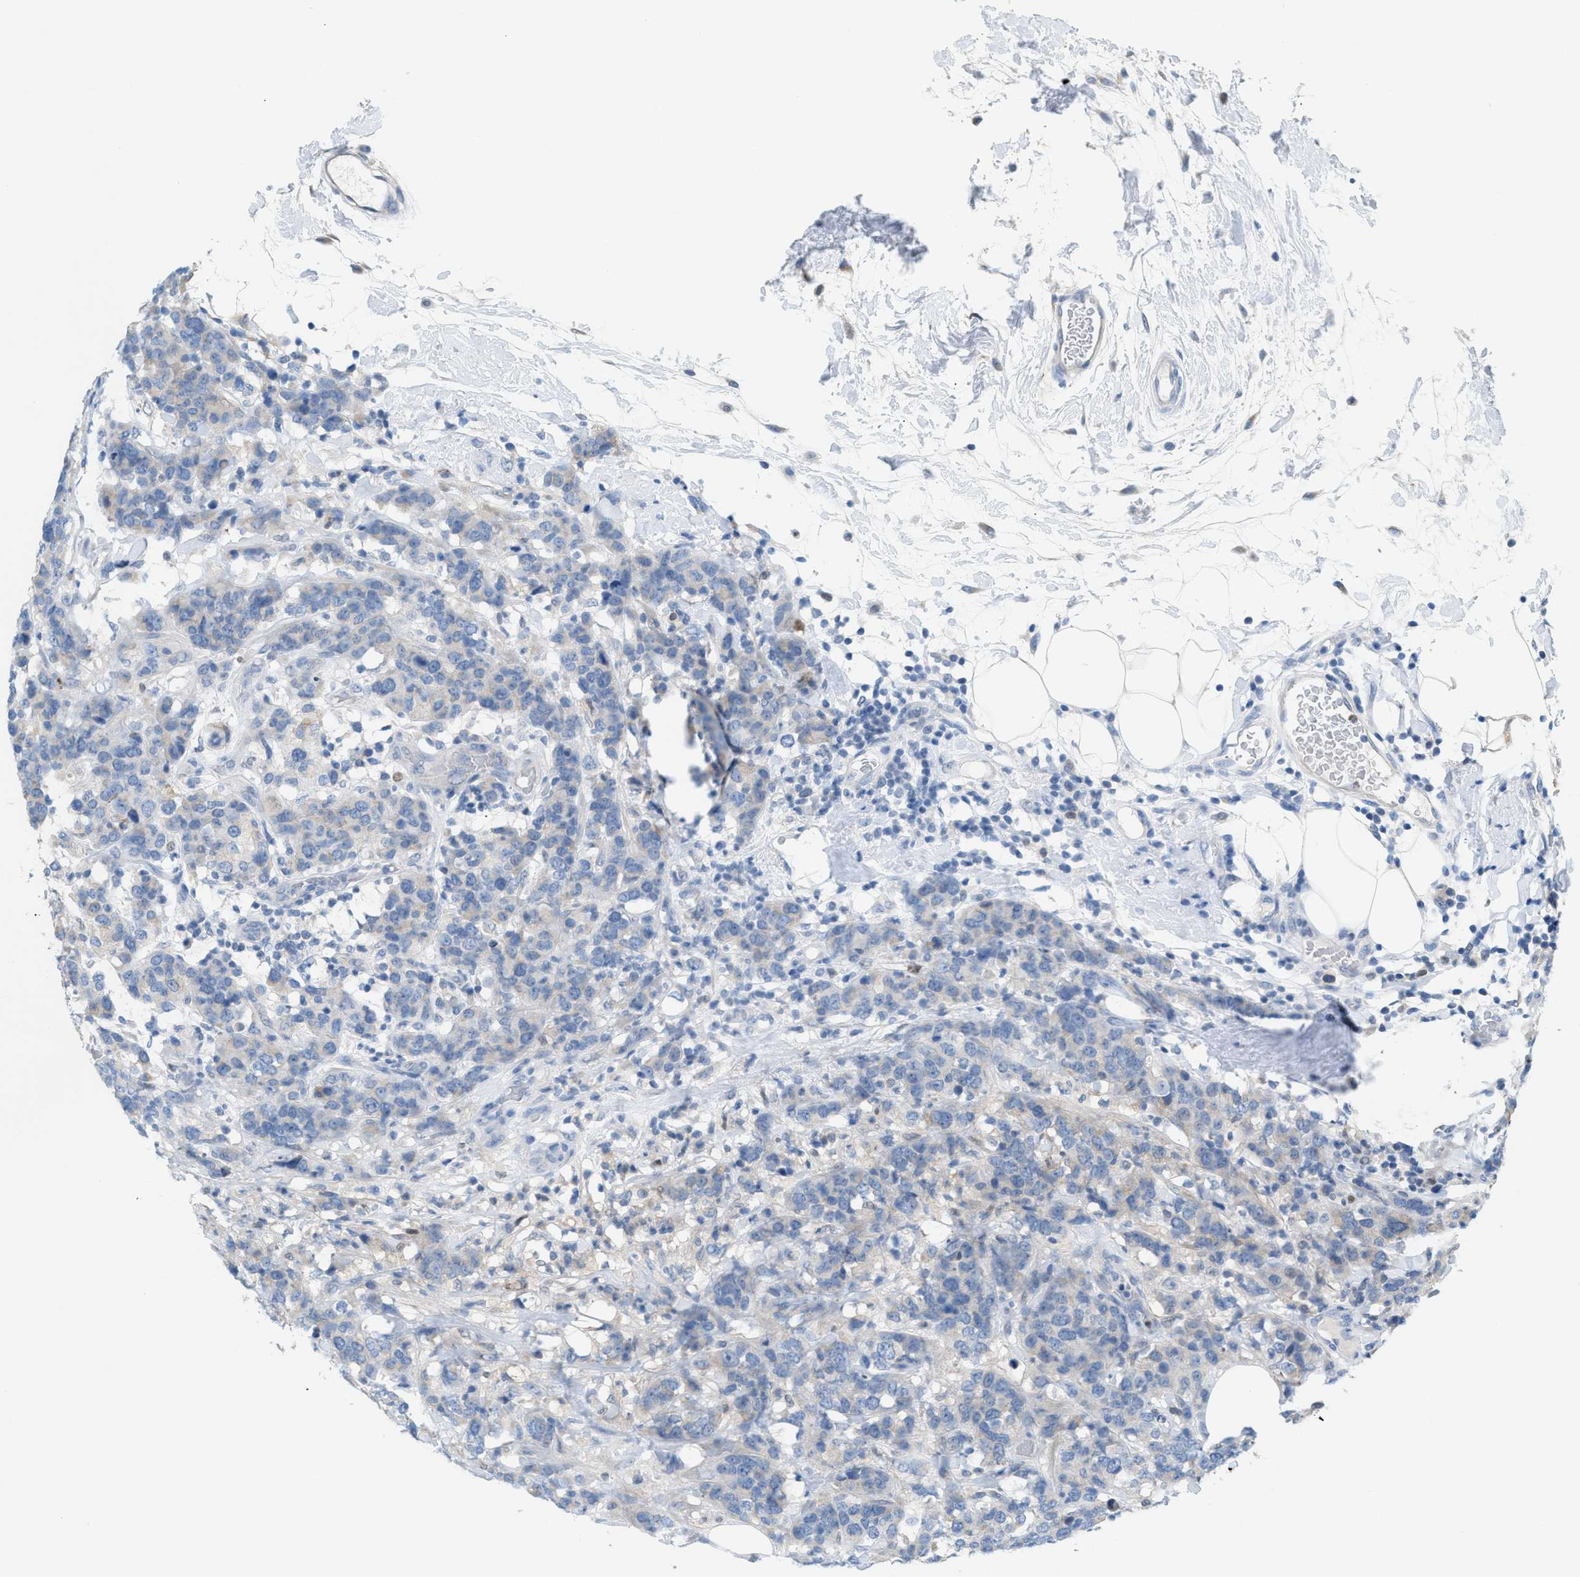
{"staining": {"intensity": "negative", "quantity": "none", "location": "none"}, "tissue": "breast cancer", "cell_type": "Tumor cells", "image_type": "cancer", "snomed": [{"axis": "morphology", "description": "Lobular carcinoma"}, {"axis": "topography", "description": "Breast"}], "caption": "An IHC micrograph of breast cancer is shown. There is no staining in tumor cells of breast cancer. (Stains: DAB (3,3'-diaminobenzidine) immunohistochemistry (IHC) with hematoxylin counter stain, Microscopy: brightfield microscopy at high magnification).", "gene": "PPM1D", "patient": {"sex": "female", "age": 59}}